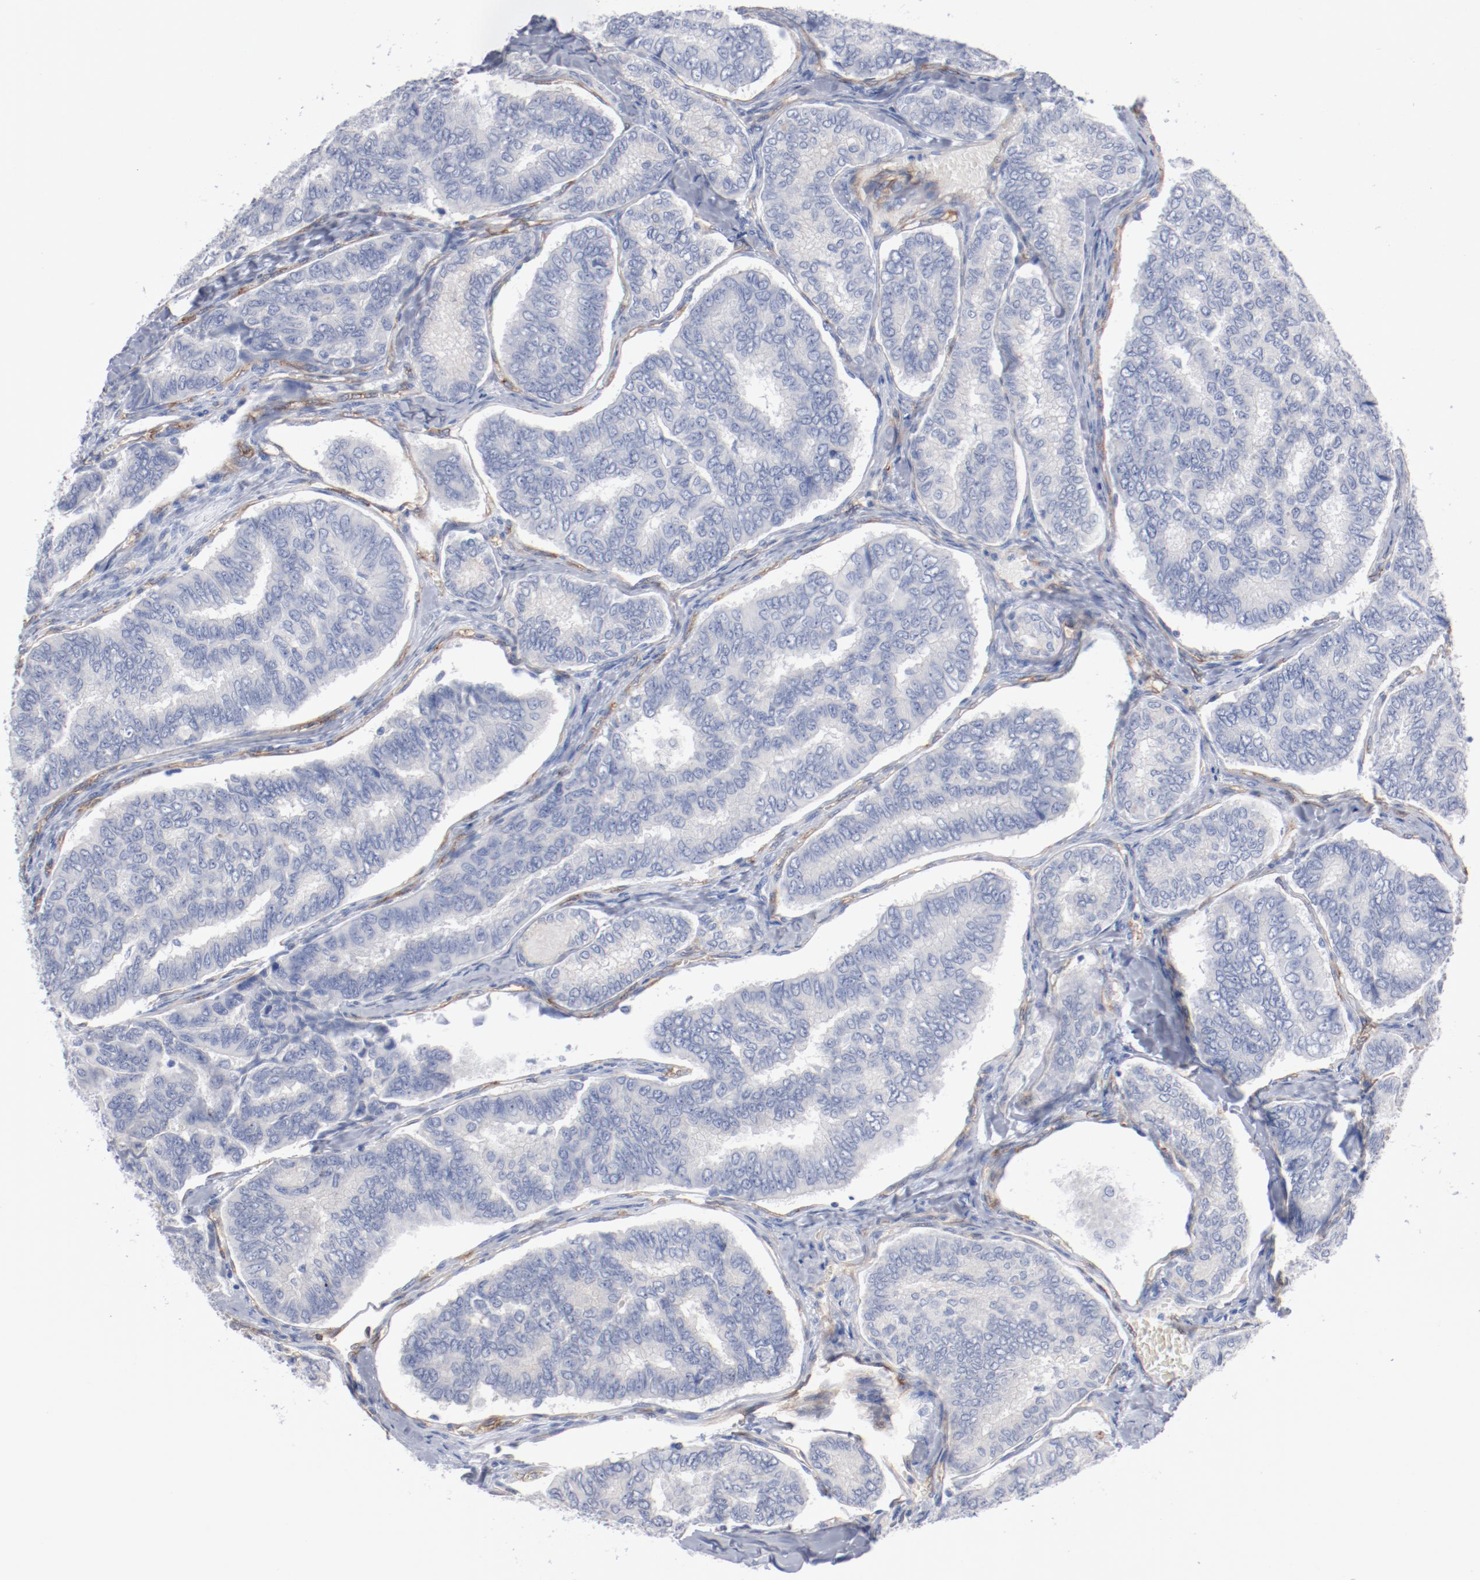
{"staining": {"intensity": "negative", "quantity": "none", "location": "none"}, "tissue": "thyroid cancer", "cell_type": "Tumor cells", "image_type": "cancer", "snomed": [{"axis": "morphology", "description": "Papillary adenocarcinoma, NOS"}, {"axis": "topography", "description": "Thyroid gland"}], "caption": "This is an IHC histopathology image of human thyroid papillary adenocarcinoma. There is no staining in tumor cells.", "gene": "SHANK3", "patient": {"sex": "female", "age": 35}}